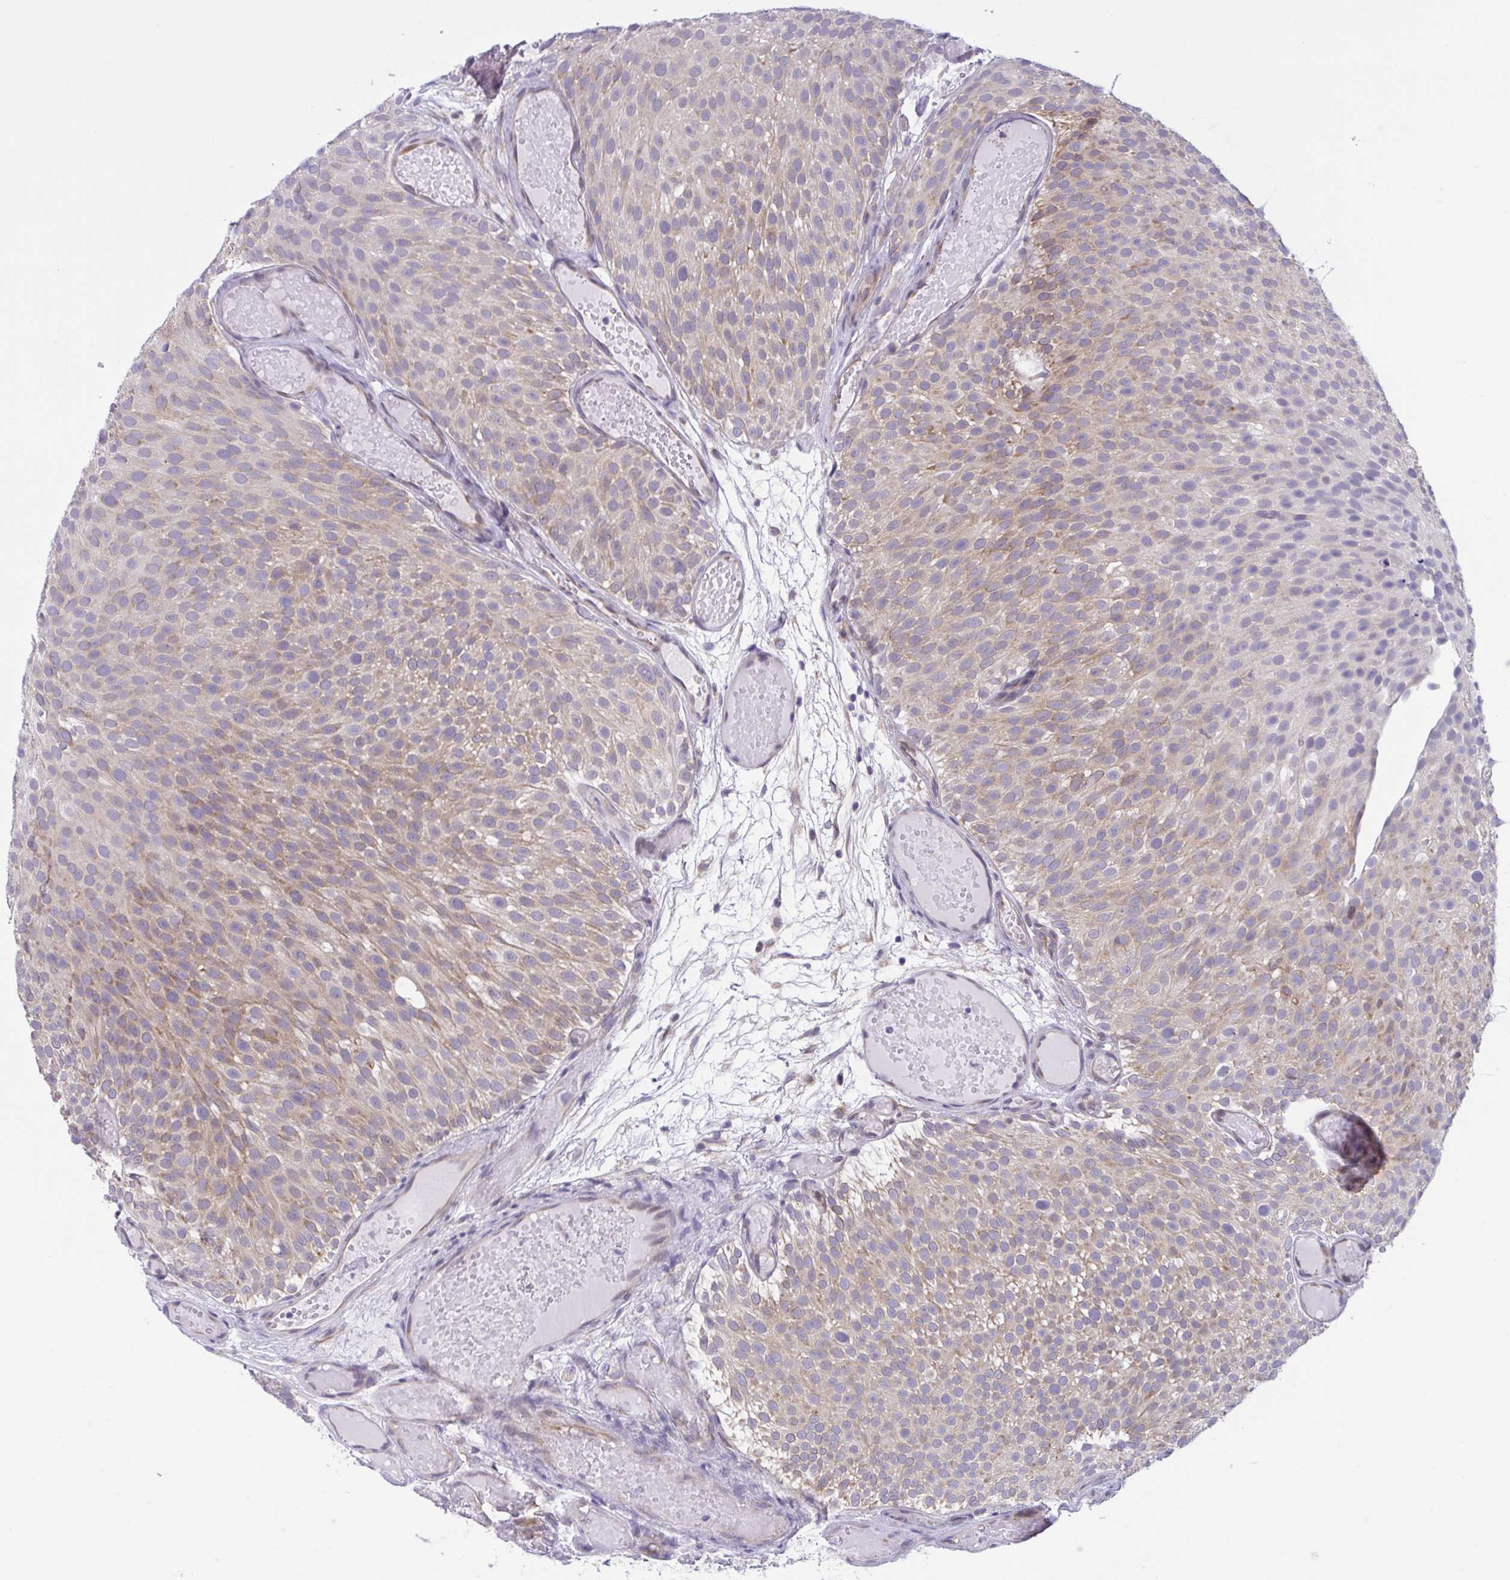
{"staining": {"intensity": "moderate", "quantity": ">75%", "location": "cytoplasmic/membranous"}, "tissue": "urothelial cancer", "cell_type": "Tumor cells", "image_type": "cancer", "snomed": [{"axis": "morphology", "description": "Urothelial carcinoma, Low grade"}, {"axis": "topography", "description": "Urinary bladder"}], "caption": "Immunohistochemistry (IHC) (DAB (3,3'-diaminobenzidine)) staining of urothelial cancer reveals moderate cytoplasmic/membranous protein expression in approximately >75% of tumor cells.", "gene": "CAMLG", "patient": {"sex": "male", "age": 78}}